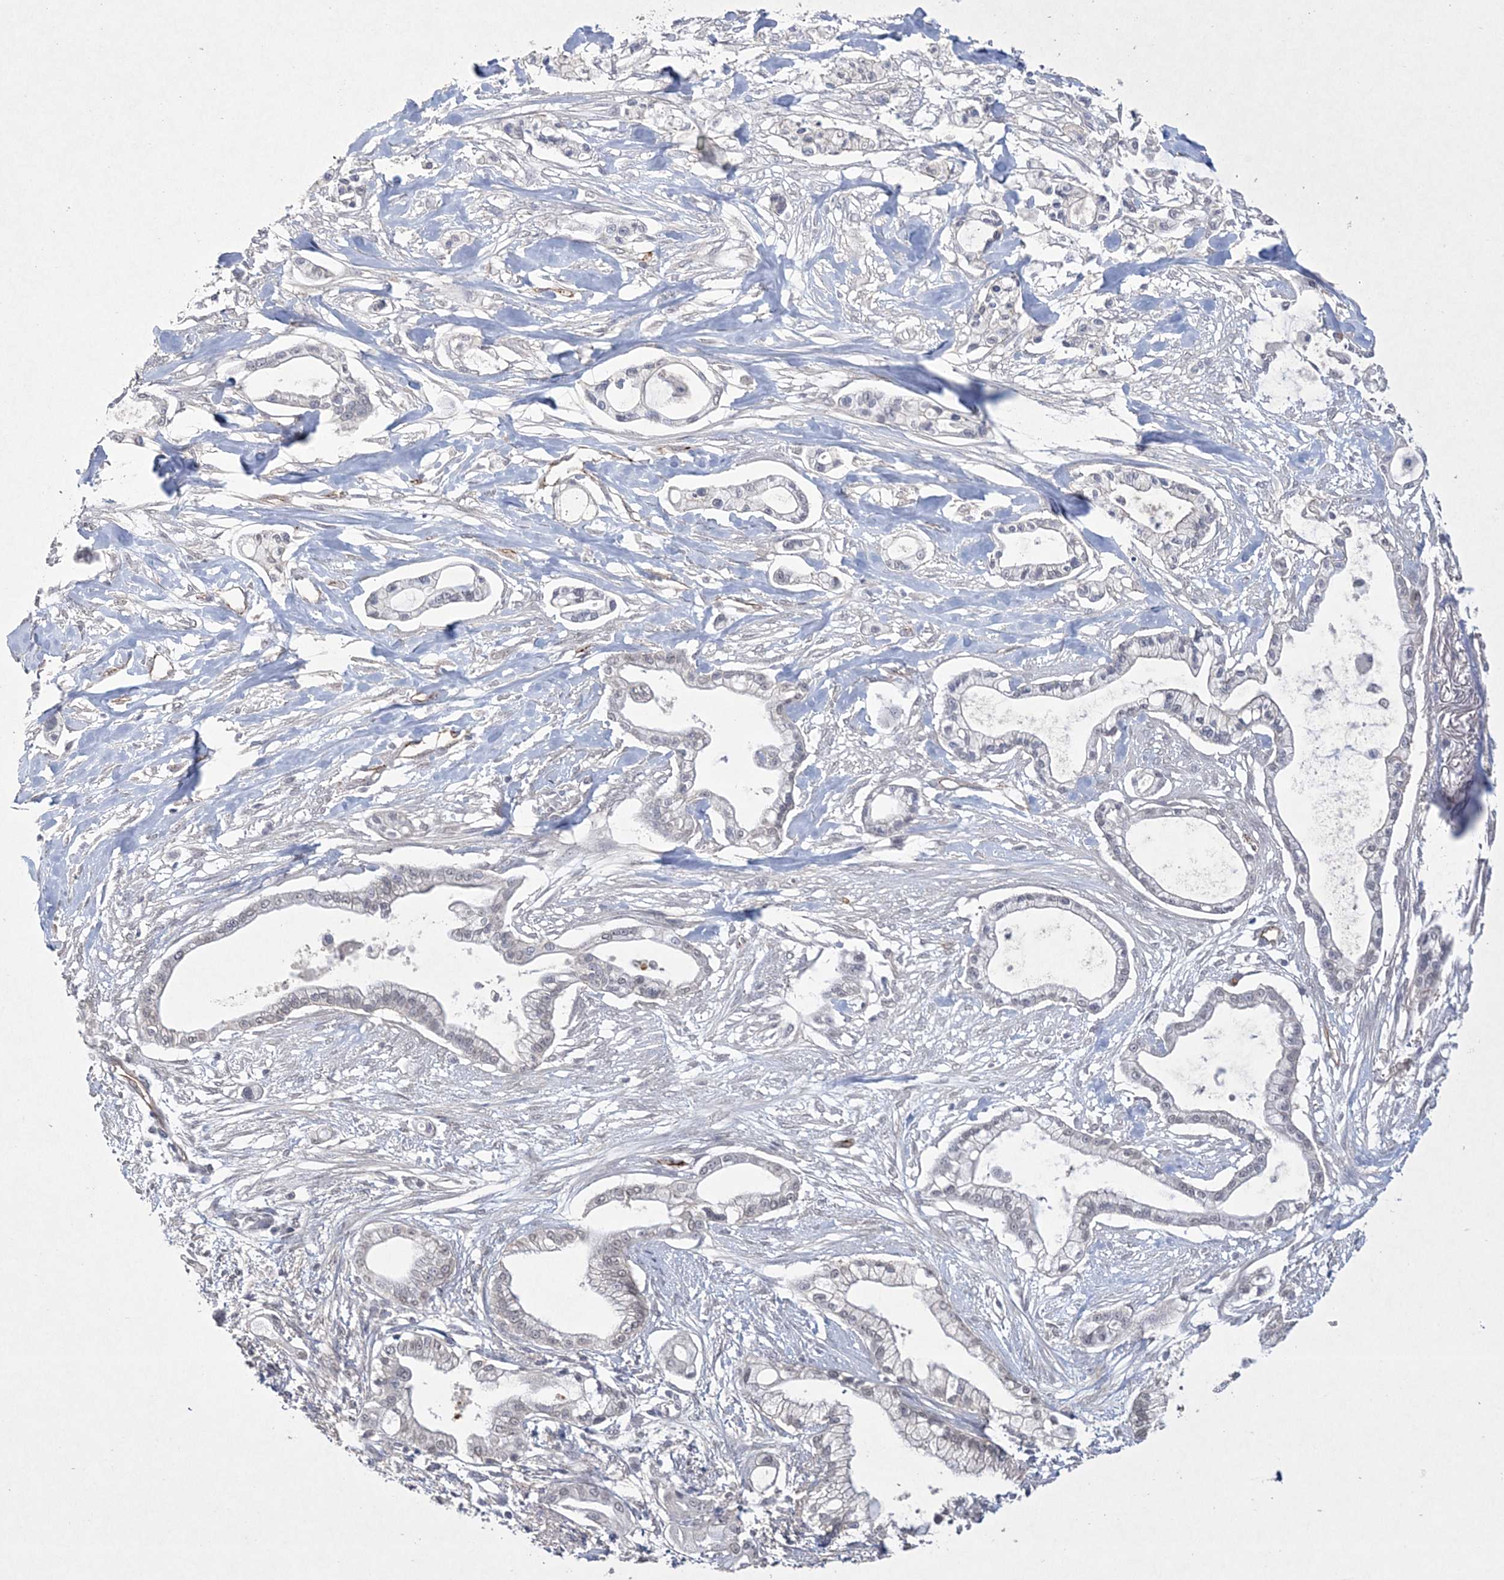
{"staining": {"intensity": "negative", "quantity": "none", "location": "none"}, "tissue": "pancreatic cancer", "cell_type": "Tumor cells", "image_type": "cancer", "snomed": [{"axis": "morphology", "description": "Adenocarcinoma, NOS"}, {"axis": "topography", "description": "Pancreas"}], "caption": "High magnification brightfield microscopy of pancreatic adenocarcinoma stained with DAB (brown) and counterstained with hematoxylin (blue): tumor cells show no significant positivity.", "gene": "DPCD", "patient": {"sex": "male", "age": 68}}